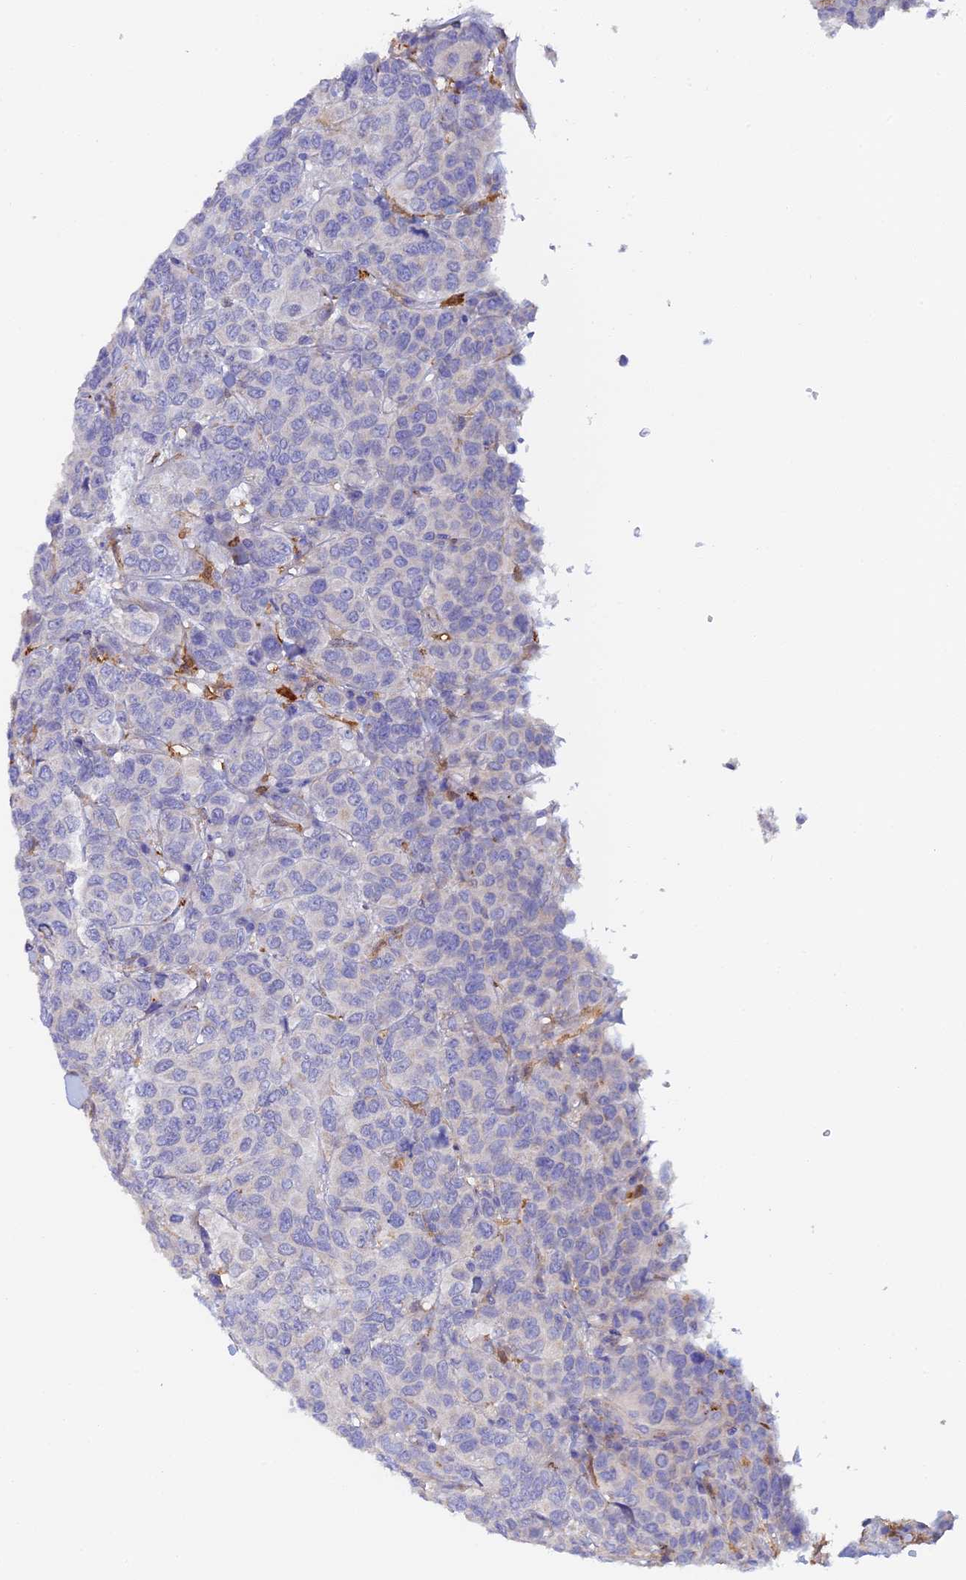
{"staining": {"intensity": "negative", "quantity": "none", "location": "none"}, "tissue": "breast cancer", "cell_type": "Tumor cells", "image_type": "cancer", "snomed": [{"axis": "morphology", "description": "Duct carcinoma"}, {"axis": "topography", "description": "Breast"}], "caption": "The immunohistochemistry (IHC) image has no significant staining in tumor cells of breast cancer tissue.", "gene": "SLC24A3", "patient": {"sex": "female", "age": 55}}